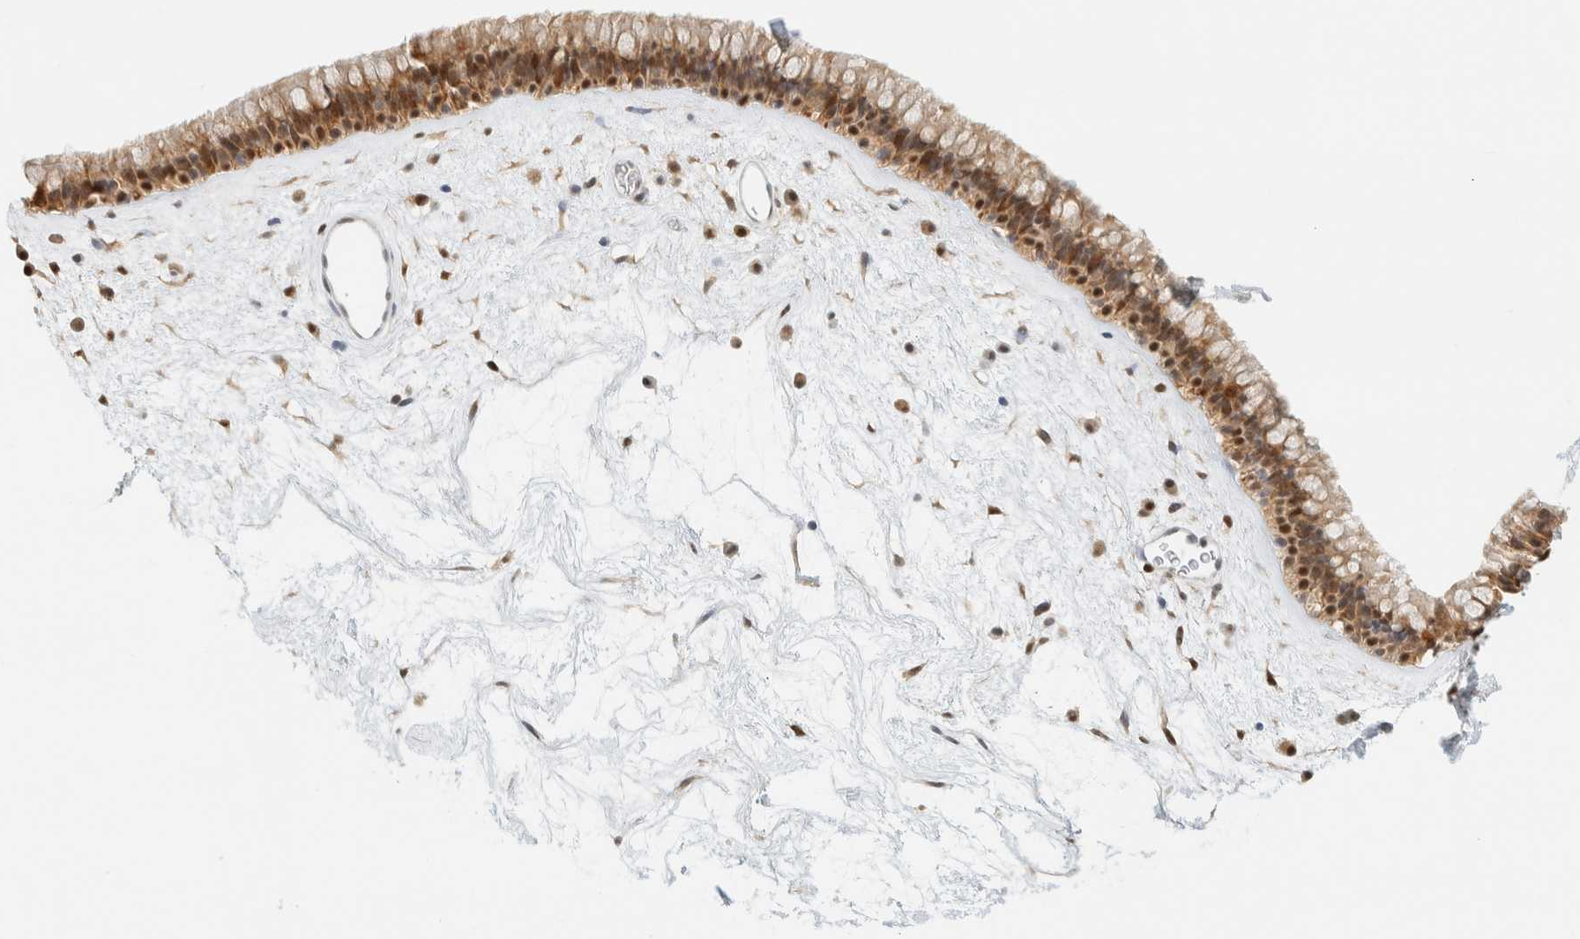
{"staining": {"intensity": "moderate", "quantity": ">75%", "location": "cytoplasmic/membranous,nuclear"}, "tissue": "nasopharynx", "cell_type": "Respiratory epithelial cells", "image_type": "normal", "snomed": [{"axis": "morphology", "description": "Normal tissue, NOS"}, {"axis": "morphology", "description": "Inflammation, NOS"}, {"axis": "topography", "description": "Nasopharynx"}], "caption": "Immunohistochemistry (IHC) staining of normal nasopharynx, which exhibits medium levels of moderate cytoplasmic/membranous,nuclear staining in approximately >75% of respiratory epithelial cells indicating moderate cytoplasmic/membranous,nuclear protein staining. The staining was performed using DAB (brown) for protein detection and nuclei were counterstained in hematoxylin (blue).", "gene": "ZBTB37", "patient": {"sex": "male", "age": 48}}